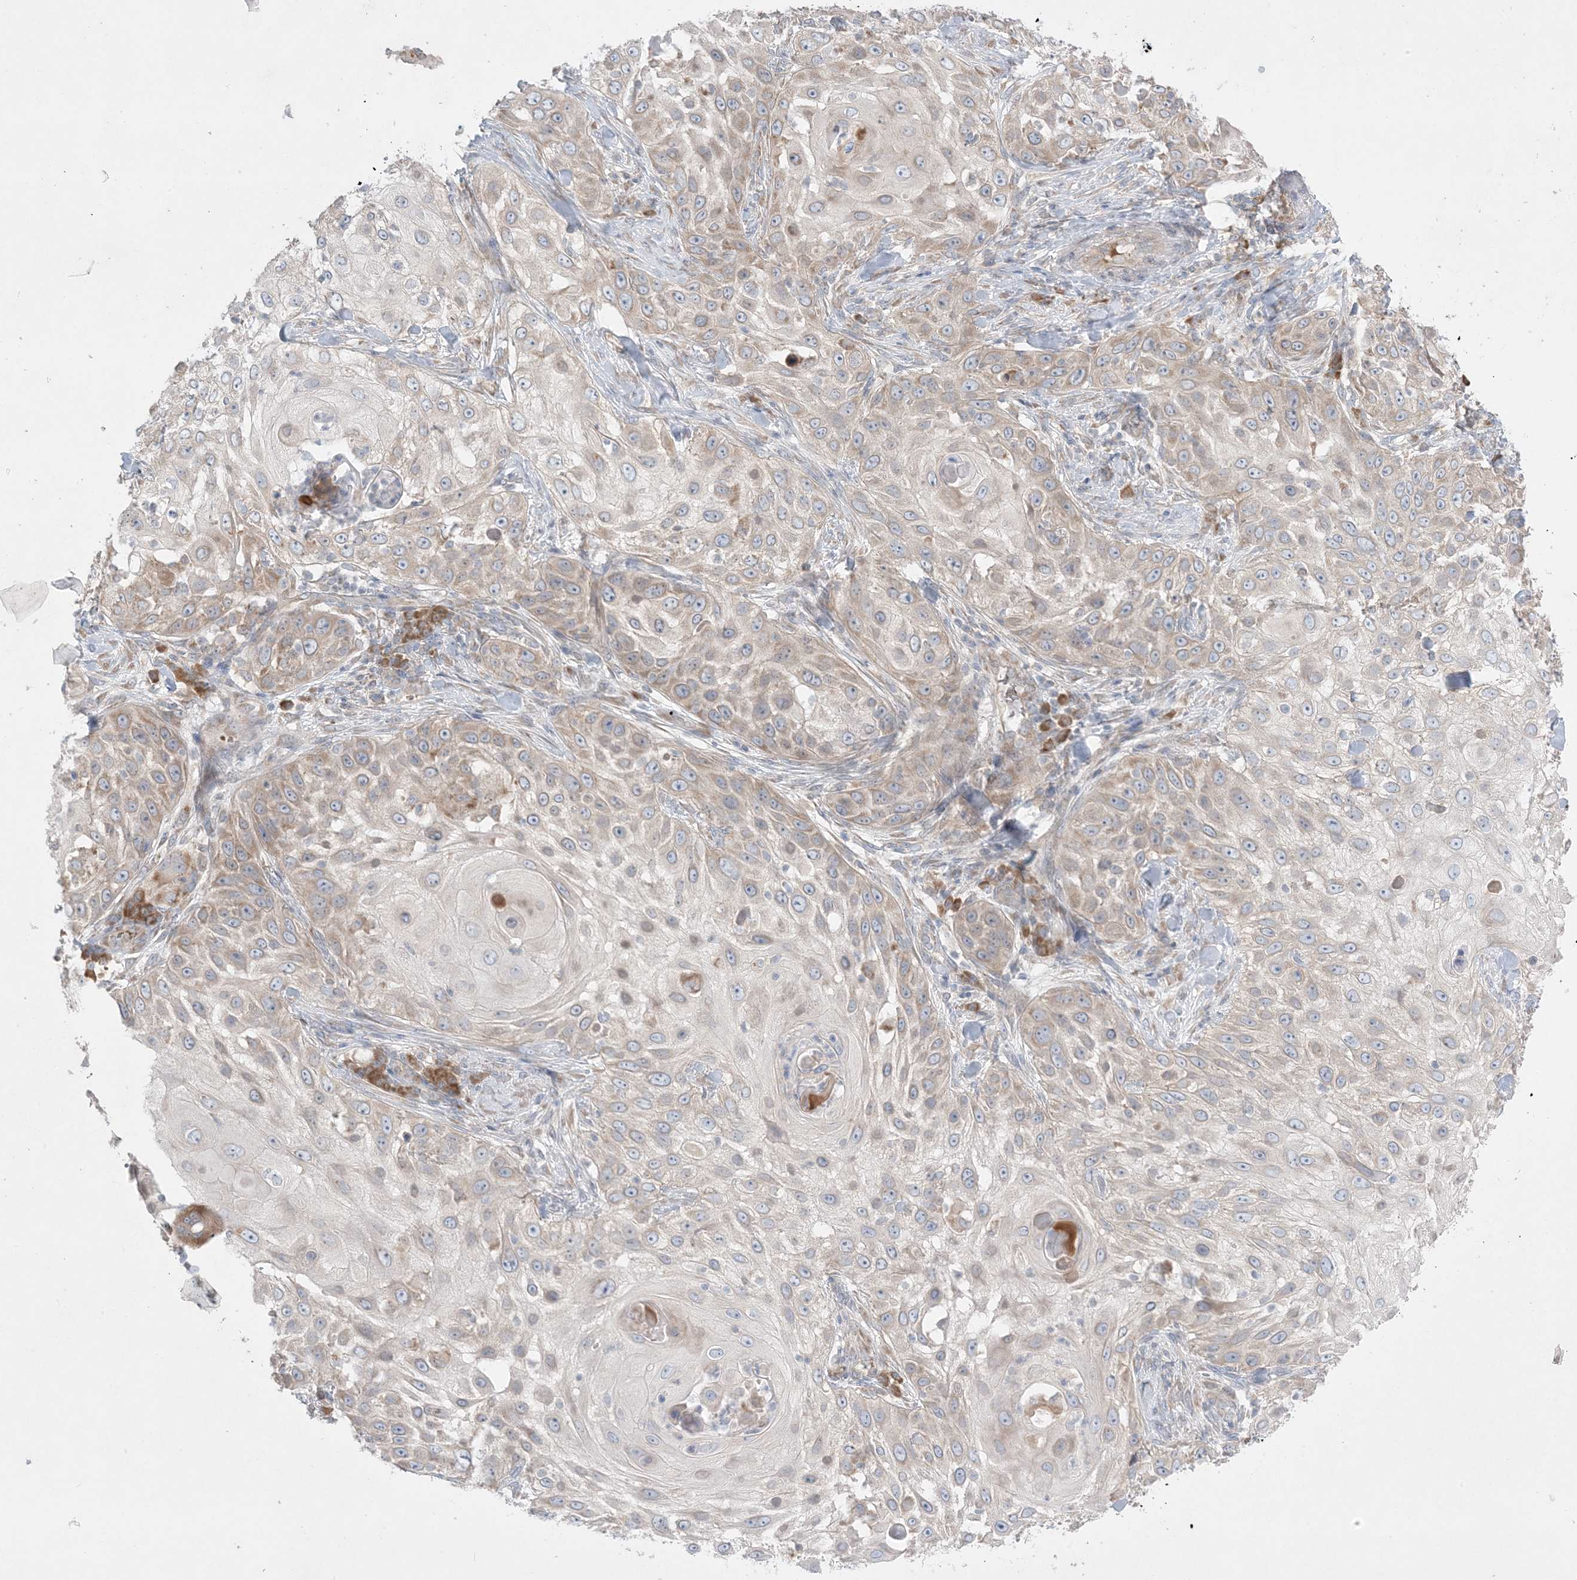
{"staining": {"intensity": "weak", "quantity": "25%-75%", "location": "cytoplasmic/membranous"}, "tissue": "skin cancer", "cell_type": "Tumor cells", "image_type": "cancer", "snomed": [{"axis": "morphology", "description": "Squamous cell carcinoma, NOS"}, {"axis": "topography", "description": "Skin"}], "caption": "Skin squamous cell carcinoma stained for a protein reveals weak cytoplasmic/membranous positivity in tumor cells.", "gene": "MMGT1", "patient": {"sex": "female", "age": 44}}